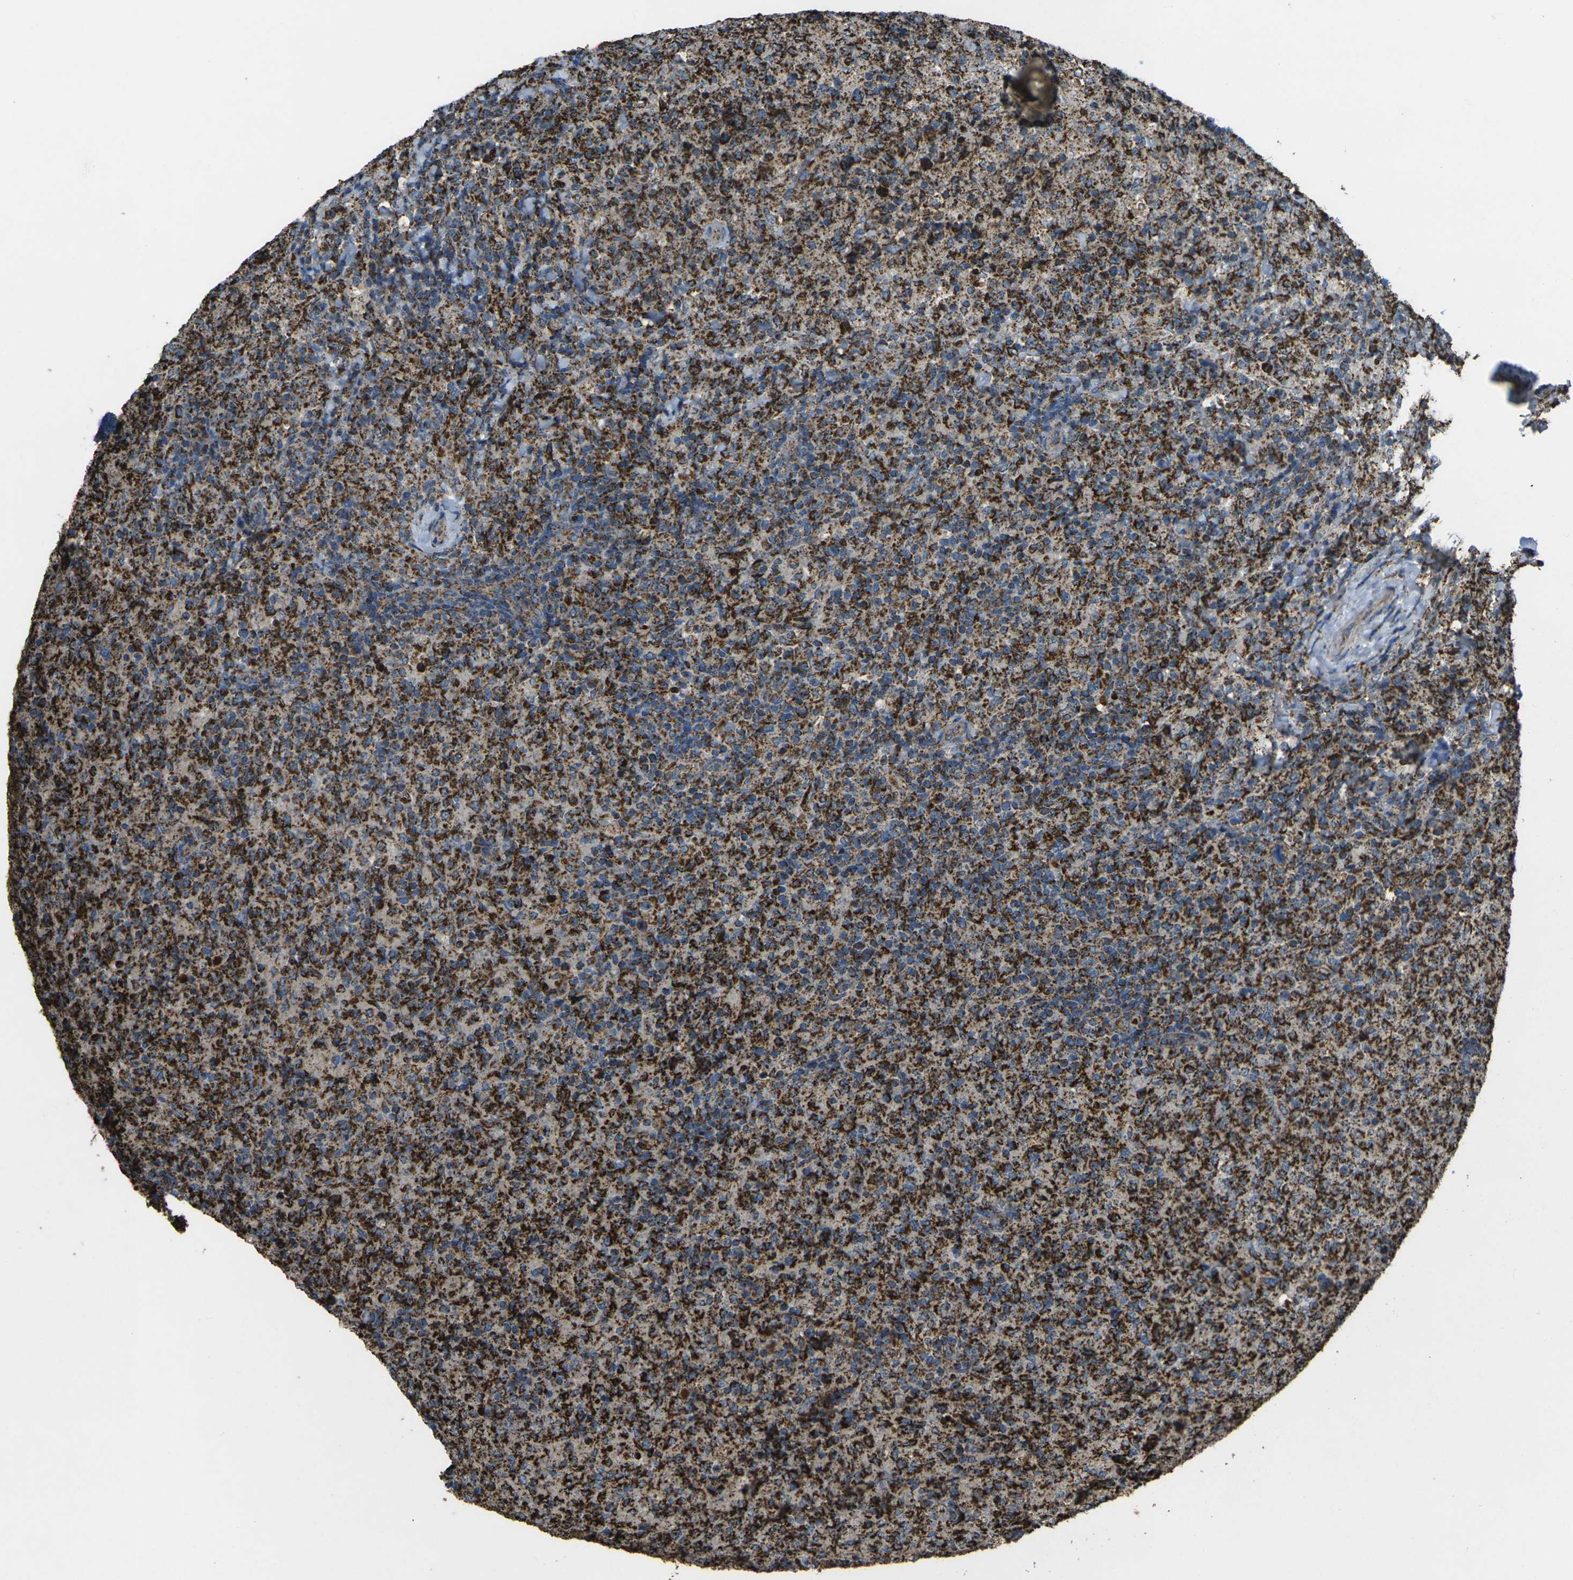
{"staining": {"intensity": "strong", "quantity": ">75%", "location": "cytoplasmic/membranous"}, "tissue": "lymphoma", "cell_type": "Tumor cells", "image_type": "cancer", "snomed": [{"axis": "morphology", "description": "Malignant lymphoma, non-Hodgkin's type, High grade"}, {"axis": "topography", "description": "Tonsil"}], "caption": "Immunohistochemistry (IHC) of malignant lymphoma, non-Hodgkin's type (high-grade) reveals high levels of strong cytoplasmic/membranous staining in about >75% of tumor cells. Using DAB (brown) and hematoxylin (blue) stains, captured at high magnification using brightfield microscopy.", "gene": "KLHL5", "patient": {"sex": "female", "age": 36}}